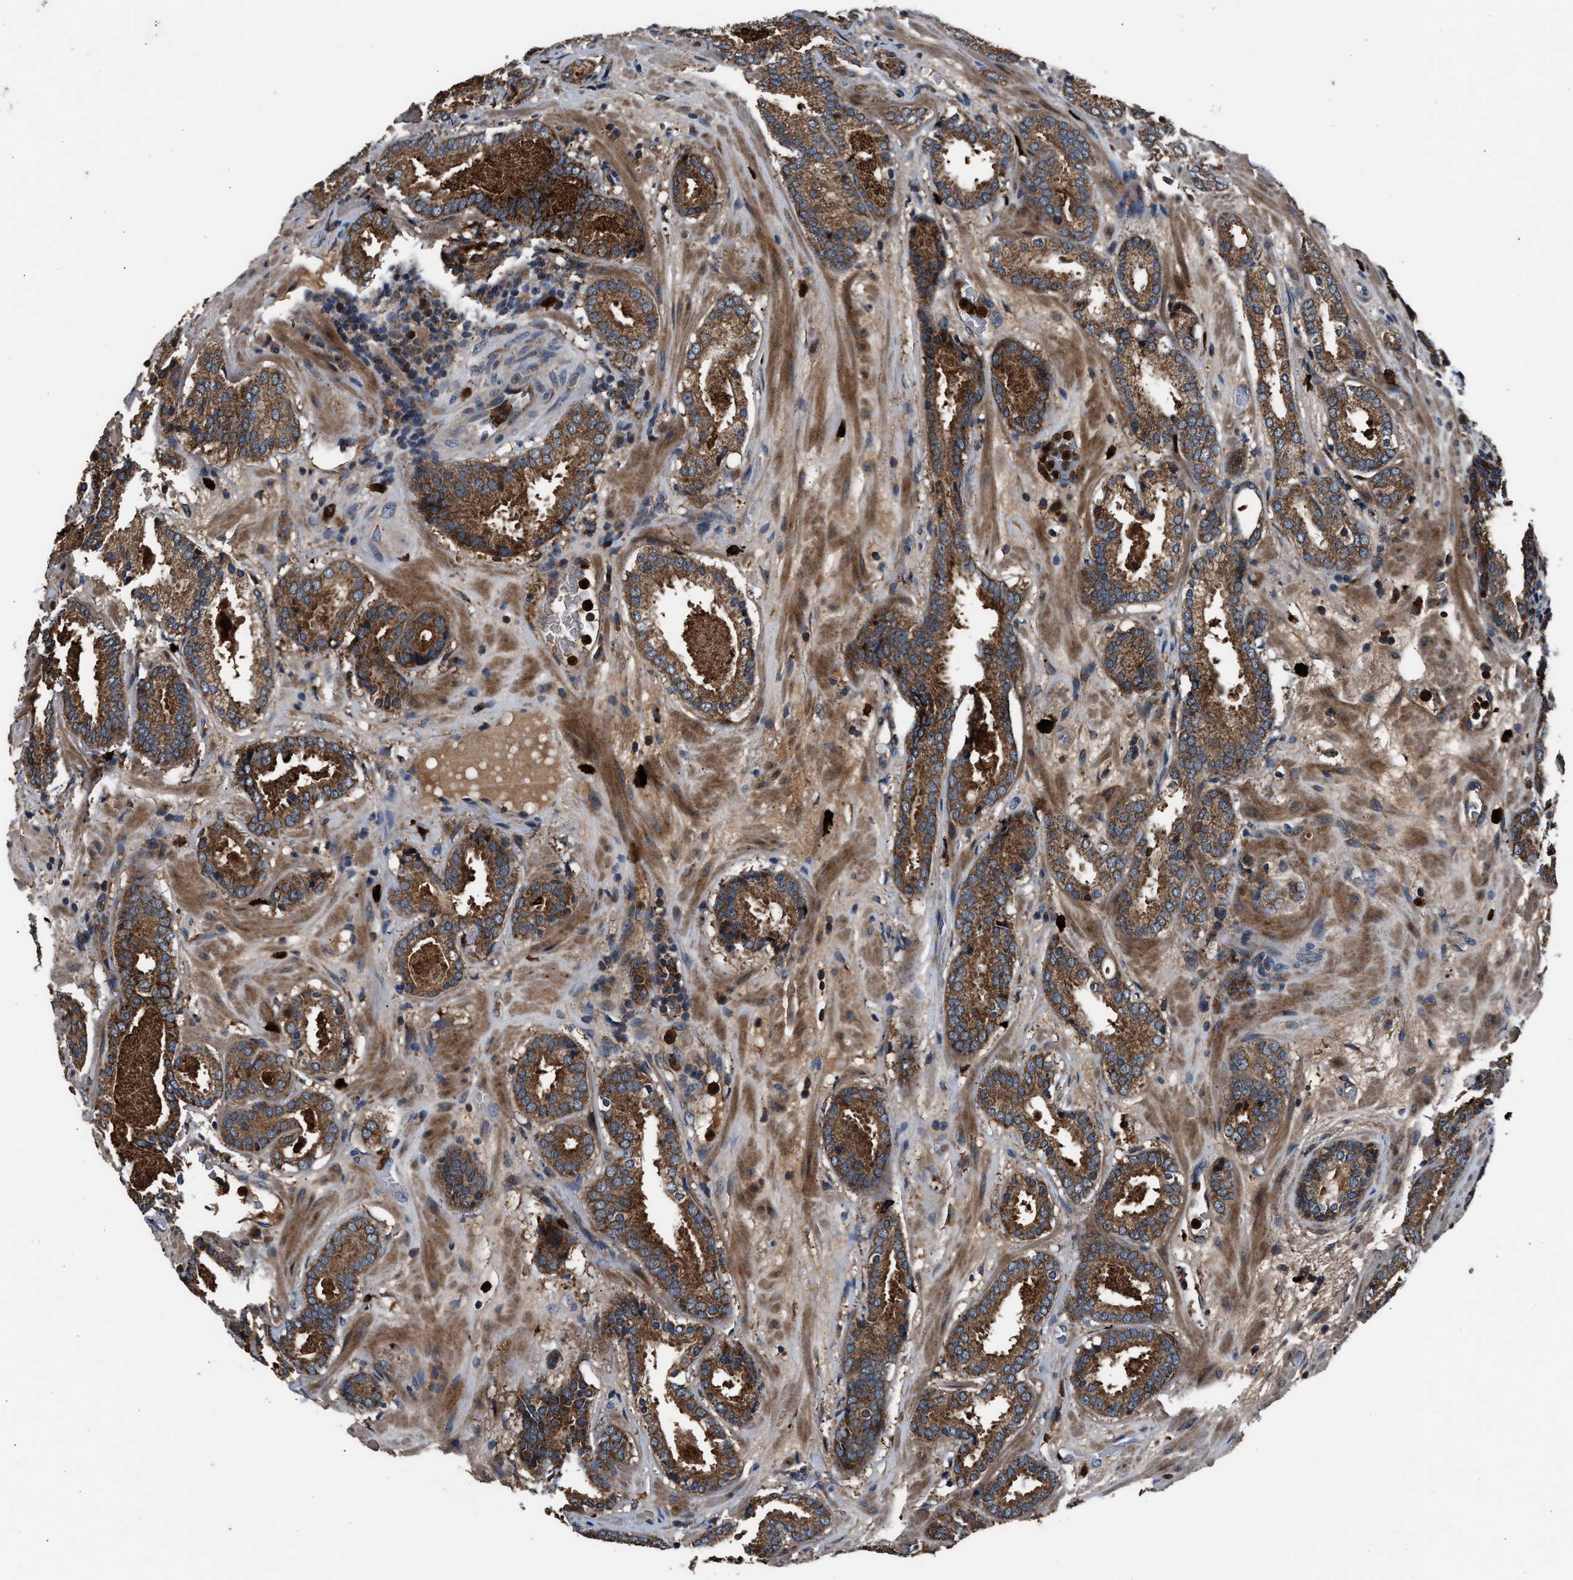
{"staining": {"intensity": "moderate", "quantity": ">75%", "location": "cytoplasmic/membranous"}, "tissue": "prostate cancer", "cell_type": "Tumor cells", "image_type": "cancer", "snomed": [{"axis": "morphology", "description": "Adenocarcinoma, Low grade"}, {"axis": "topography", "description": "Prostate"}], "caption": "An immunohistochemistry histopathology image of neoplastic tissue is shown. Protein staining in brown labels moderate cytoplasmic/membranous positivity in prostate low-grade adenocarcinoma within tumor cells.", "gene": "FAM221A", "patient": {"sex": "male", "age": 69}}